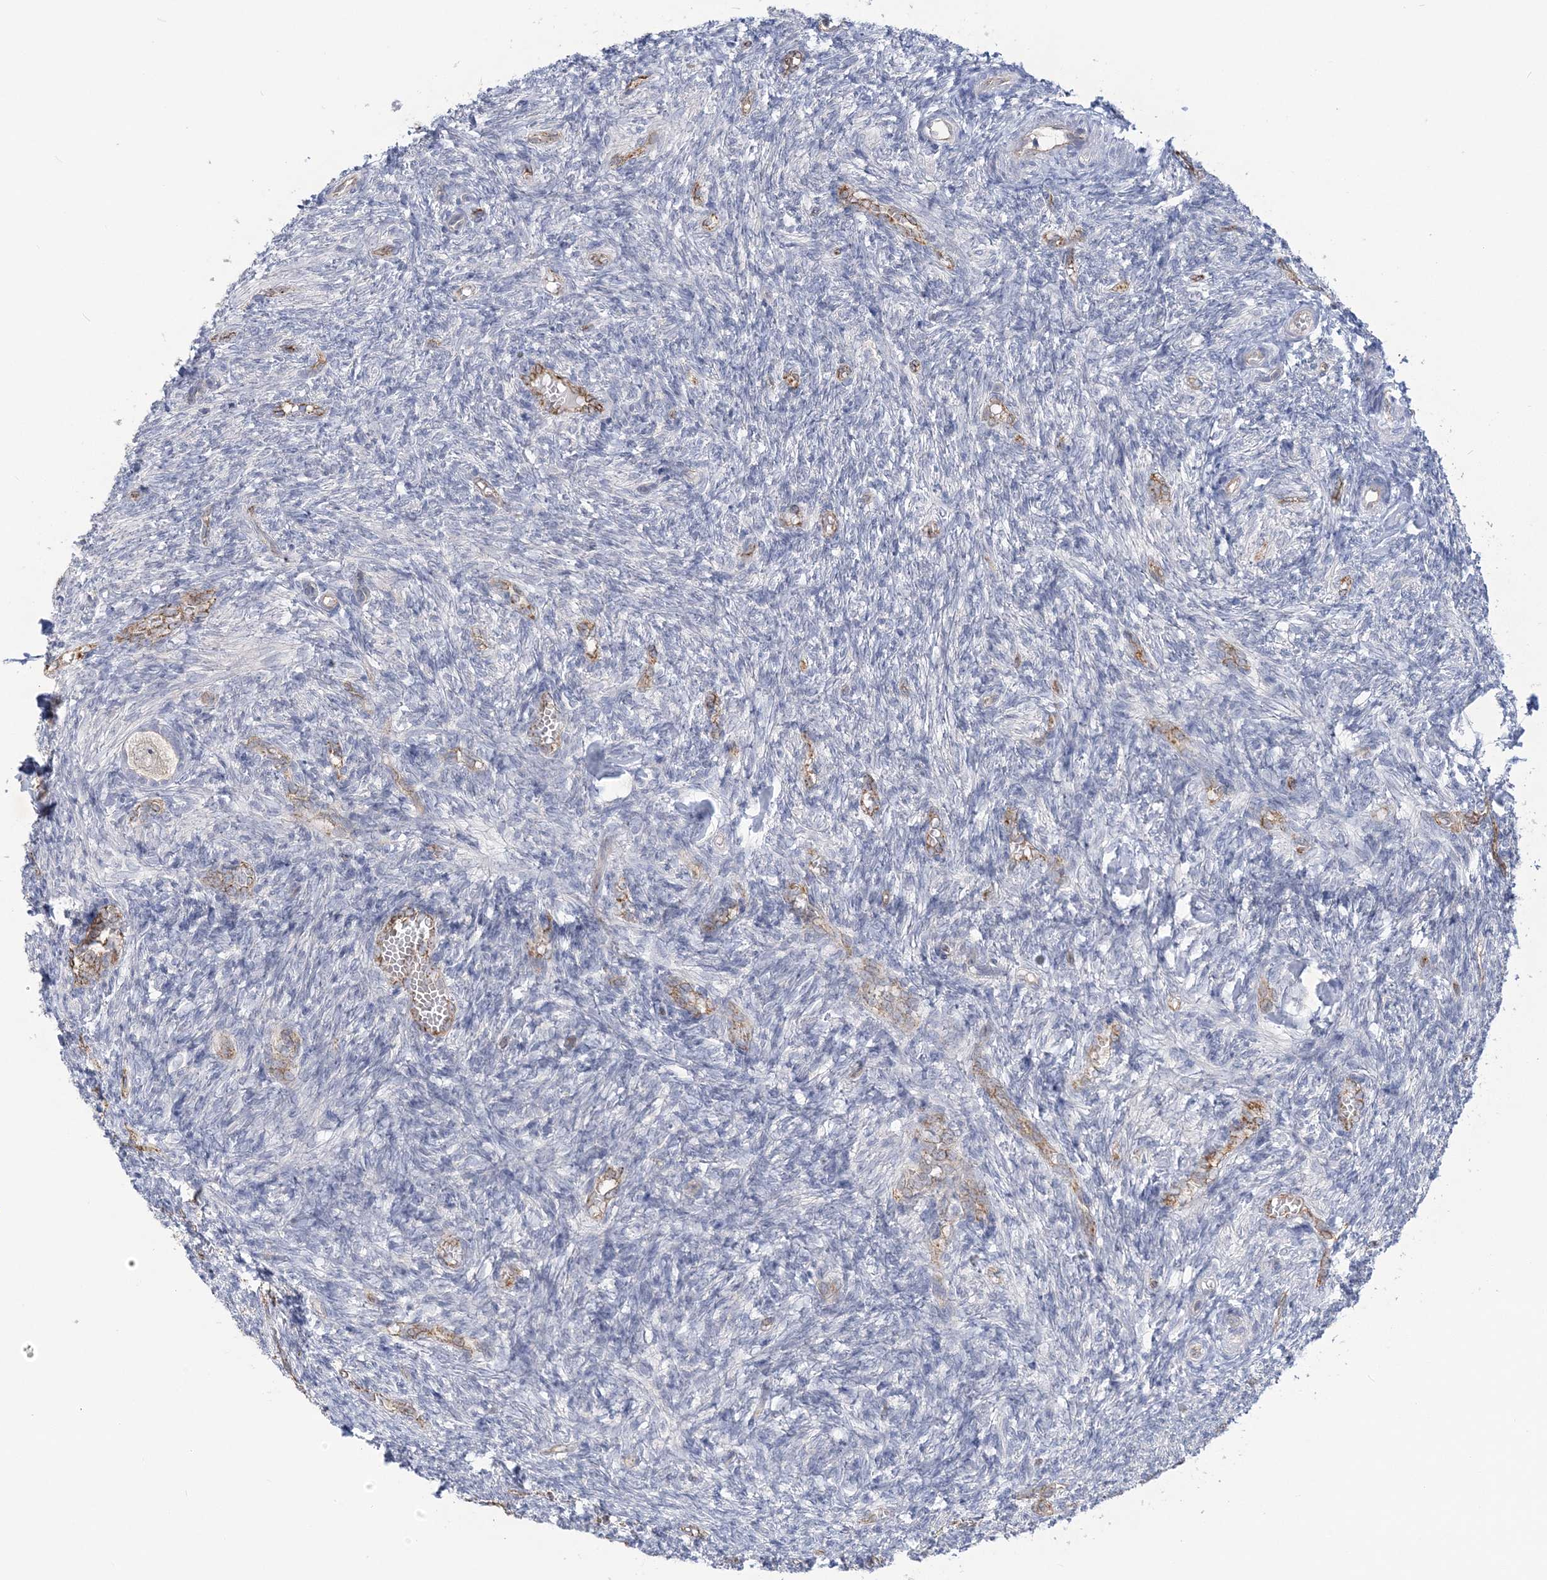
{"staining": {"intensity": "negative", "quantity": "none", "location": "none"}, "tissue": "ovary", "cell_type": "Follicle cells", "image_type": "normal", "snomed": [{"axis": "morphology", "description": "Normal tissue, NOS"}, {"axis": "topography", "description": "Ovary"}], "caption": "This photomicrograph is of normal ovary stained with immunohistochemistry to label a protein in brown with the nuclei are counter-stained blue. There is no staining in follicle cells.", "gene": "INPP1", "patient": {"sex": "female", "age": 27}}